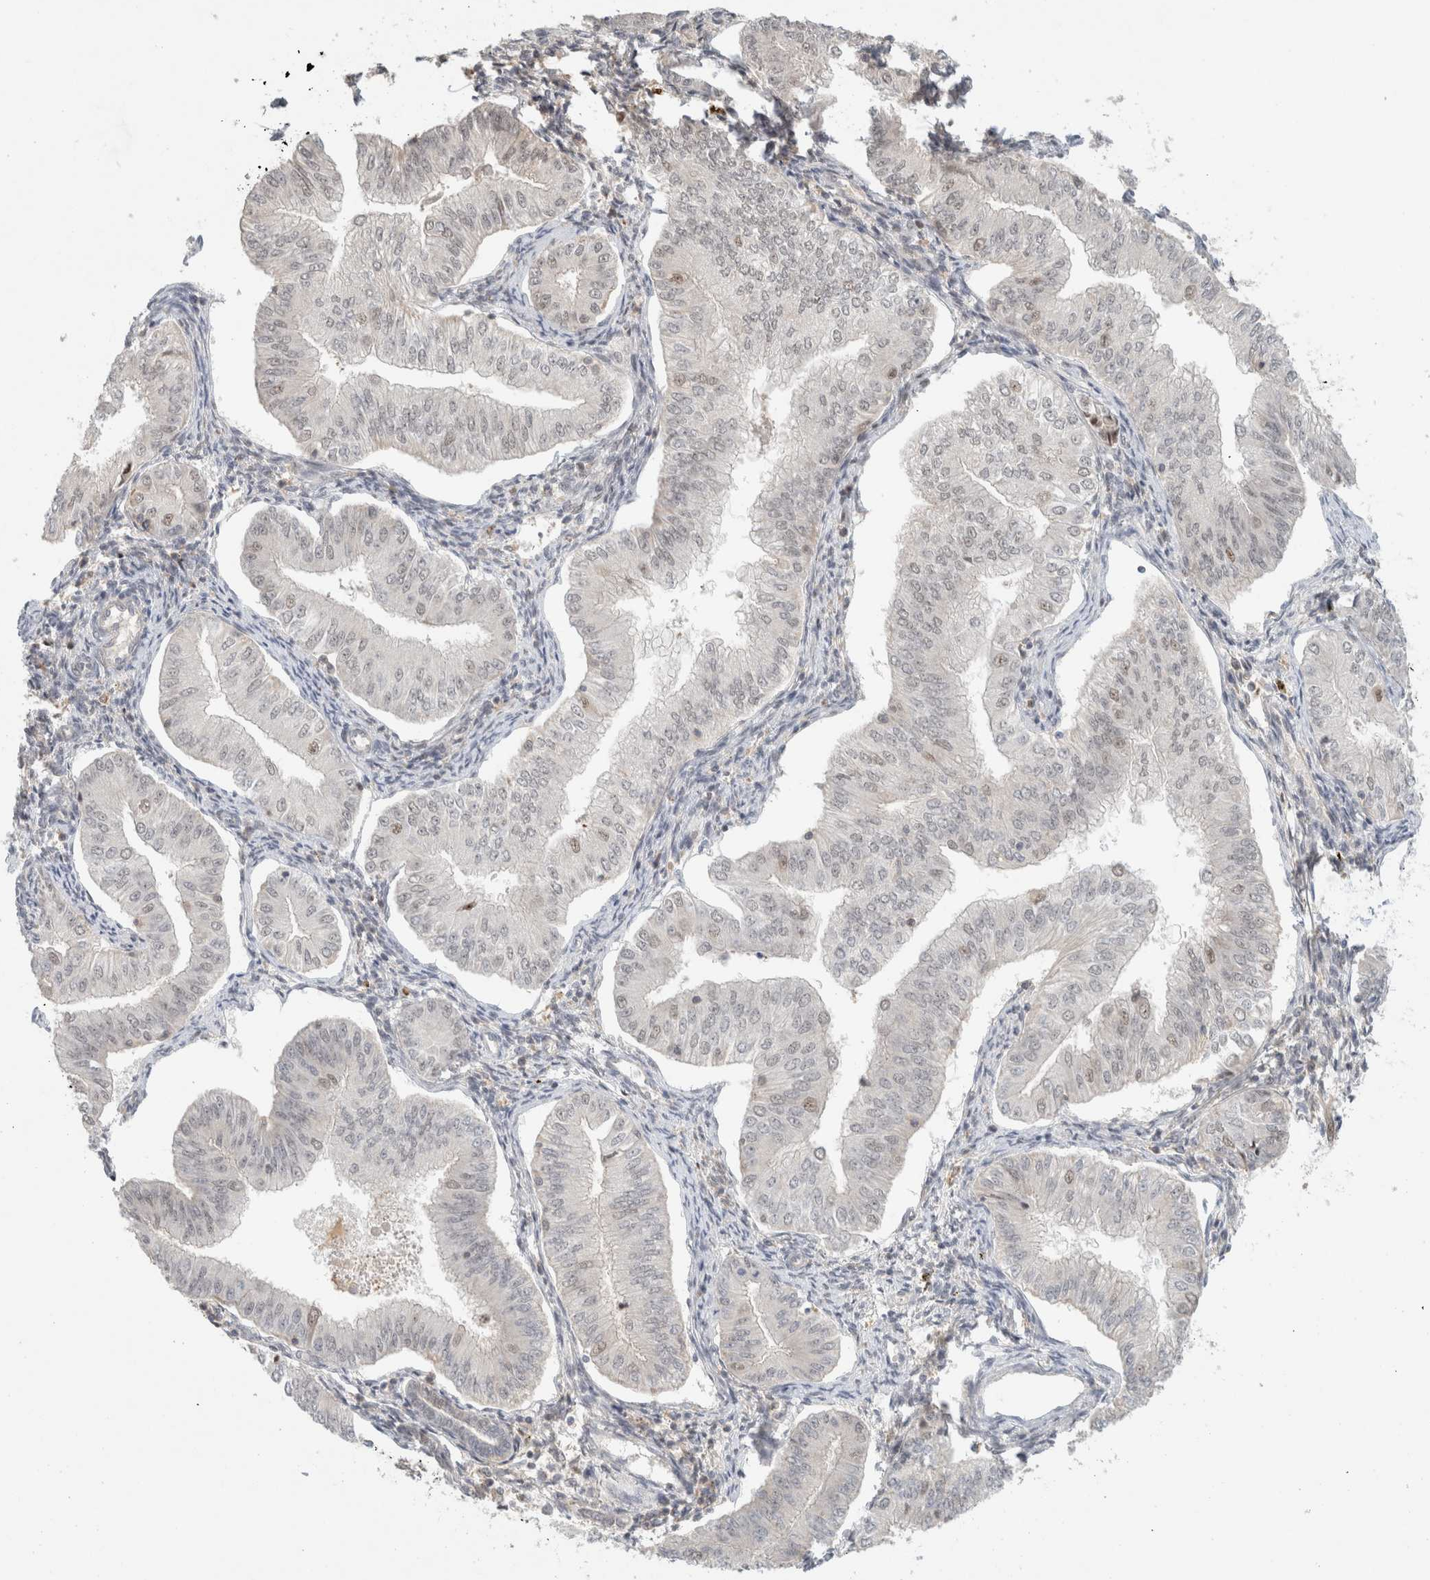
{"staining": {"intensity": "negative", "quantity": "none", "location": "none"}, "tissue": "endometrial cancer", "cell_type": "Tumor cells", "image_type": "cancer", "snomed": [{"axis": "morphology", "description": "Normal tissue, NOS"}, {"axis": "morphology", "description": "Adenocarcinoma, NOS"}, {"axis": "topography", "description": "Endometrium"}], "caption": "High magnification brightfield microscopy of endometrial cancer stained with DAB (3,3'-diaminobenzidine) (brown) and counterstained with hematoxylin (blue): tumor cells show no significant expression.", "gene": "MRM3", "patient": {"sex": "female", "age": 53}}